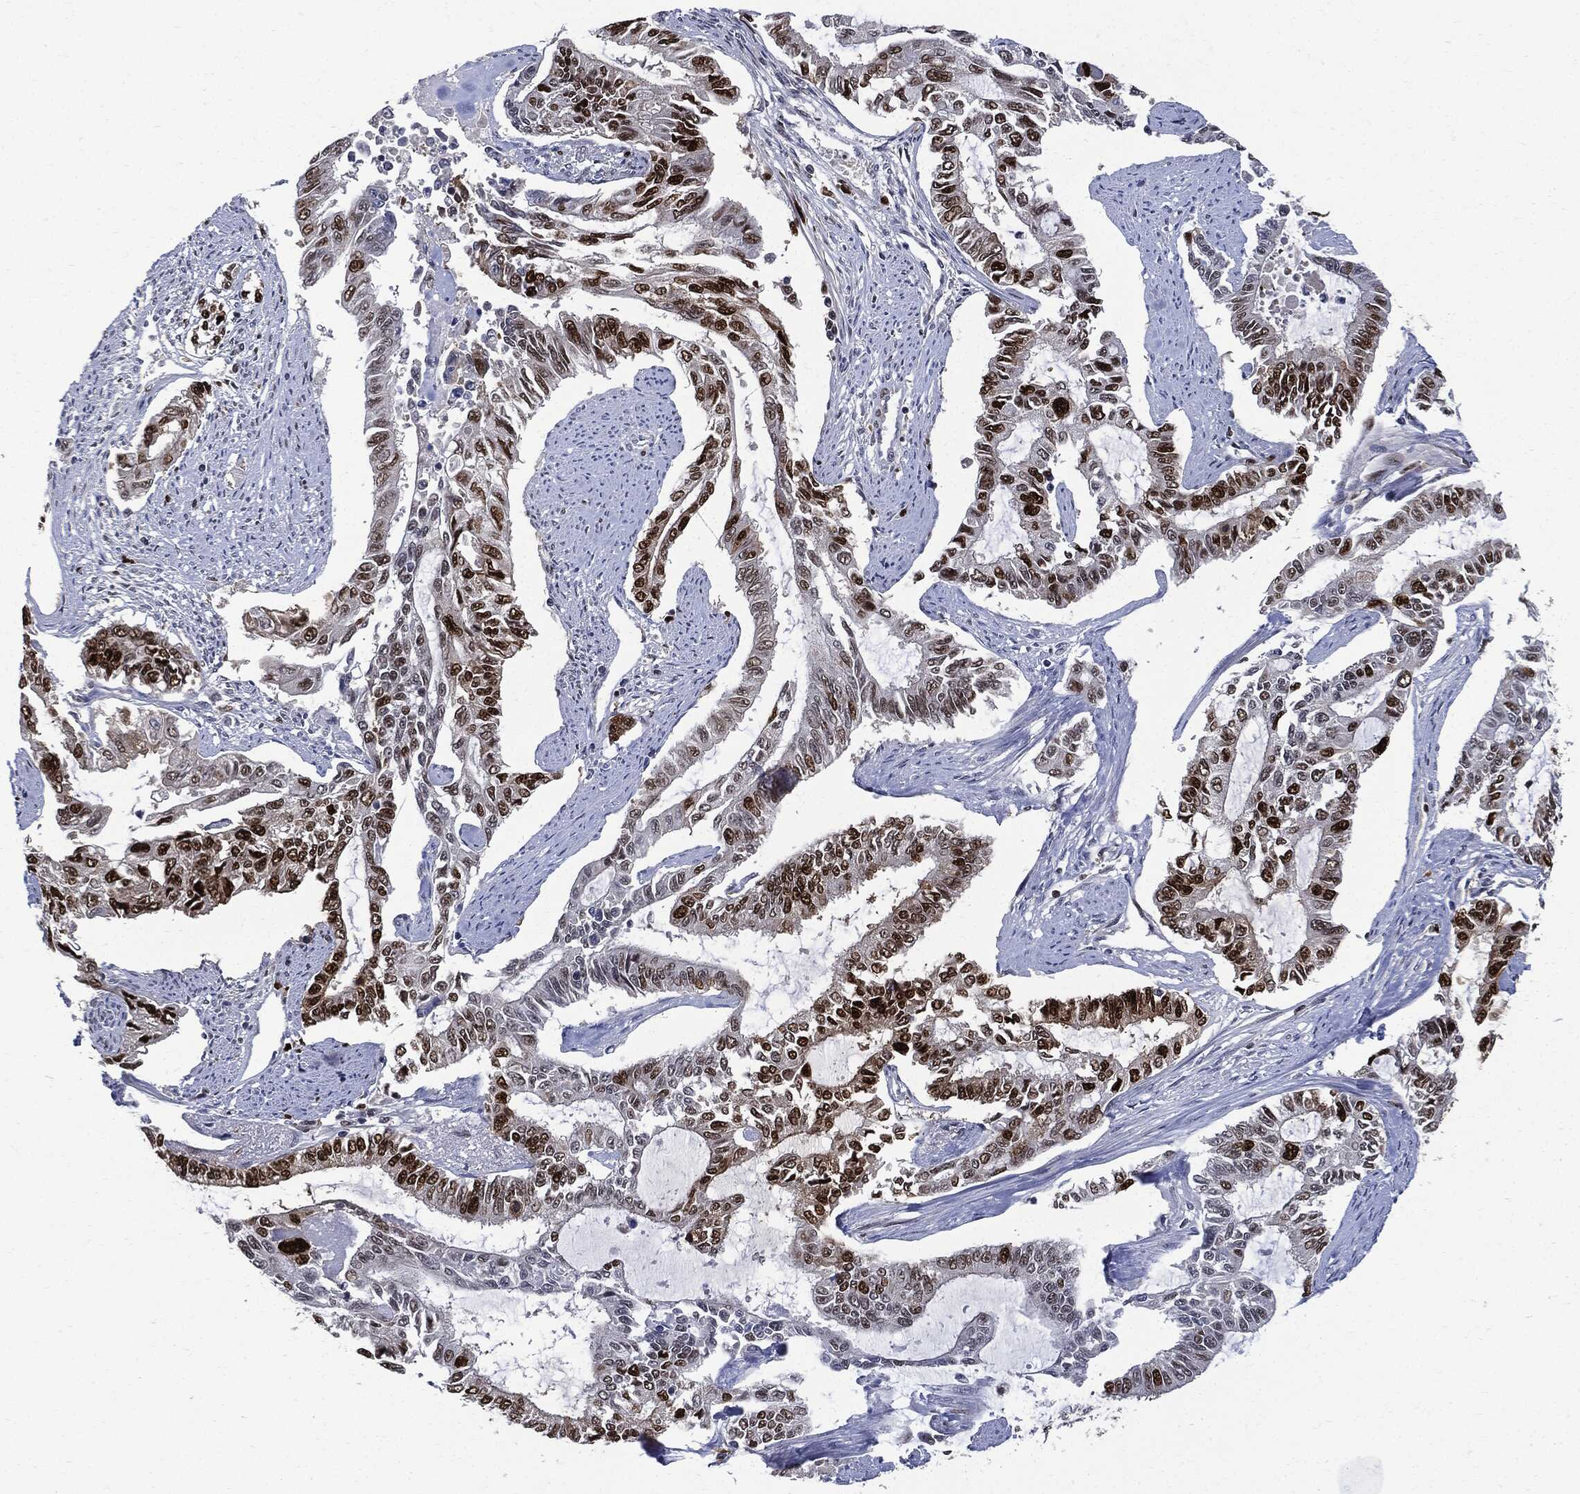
{"staining": {"intensity": "strong", "quantity": "25%-75%", "location": "nuclear"}, "tissue": "endometrial cancer", "cell_type": "Tumor cells", "image_type": "cancer", "snomed": [{"axis": "morphology", "description": "Adenocarcinoma, NOS"}, {"axis": "topography", "description": "Uterus"}], "caption": "Immunohistochemistry (IHC) micrograph of neoplastic tissue: endometrial cancer (adenocarcinoma) stained using immunohistochemistry (IHC) shows high levels of strong protein expression localized specifically in the nuclear of tumor cells, appearing as a nuclear brown color.", "gene": "PCNA", "patient": {"sex": "female", "age": 59}}